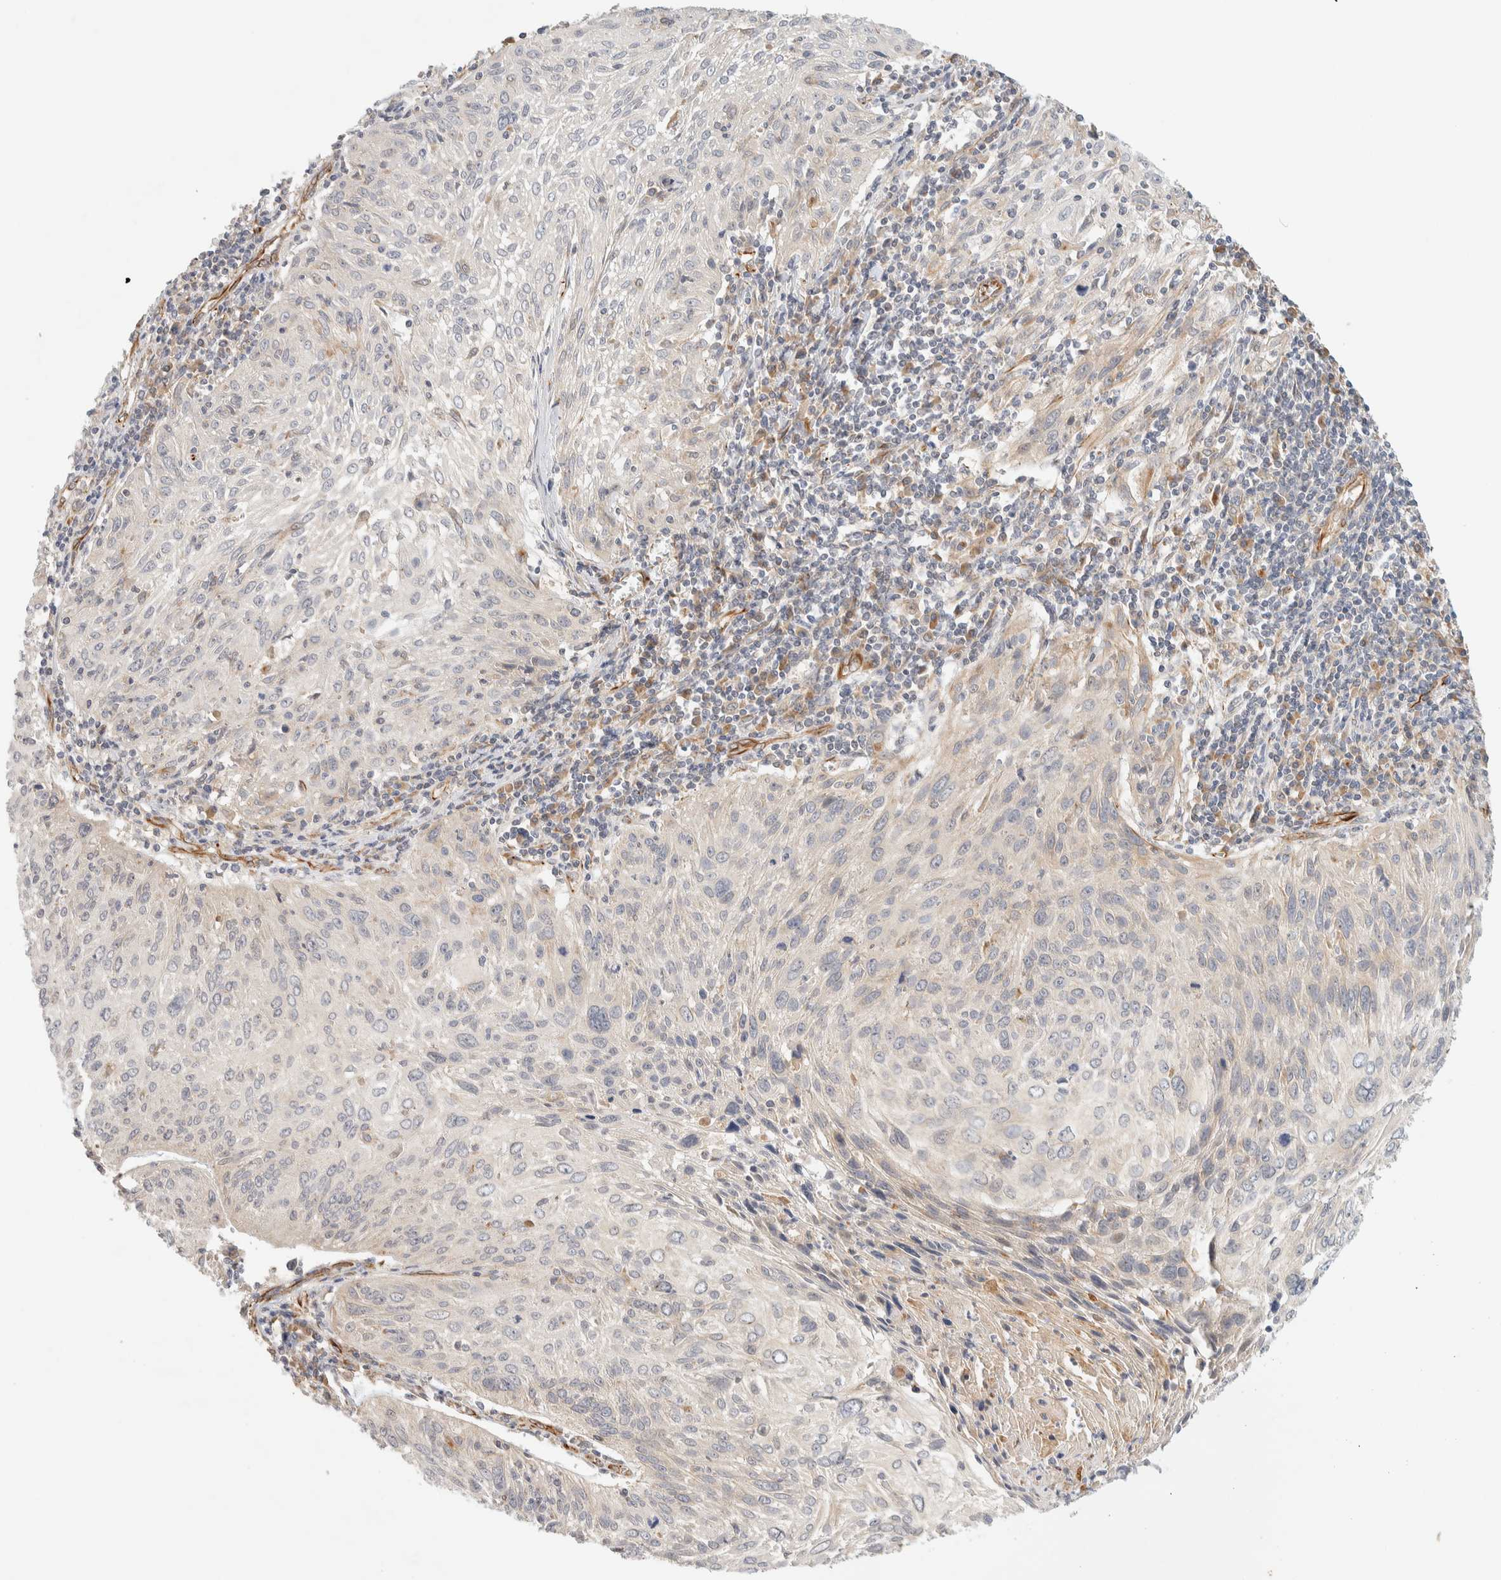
{"staining": {"intensity": "negative", "quantity": "none", "location": "none"}, "tissue": "cervical cancer", "cell_type": "Tumor cells", "image_type": "cancer", "snomed": [{"axis": "morphology", "description": "Squamous cell carcinoma, NOS"}, {"axis": "topography", "description": "Cervix"}], "caption": "This image is of cervical cancer (squamous cell carcinoma) stained with immunohistochemistry to label a protein in brown with the nuclei are counter-stained blue. There is no positivity in tumor cells. (Stains: DAB (3,3'-diaminobenzidine) immunohistochemistry with hematoxylin counter stain, Microscopy: brightfield microscopy at high magnification).", "gene": "FAT1", "patient": {"sex": "female", "age": 51}}